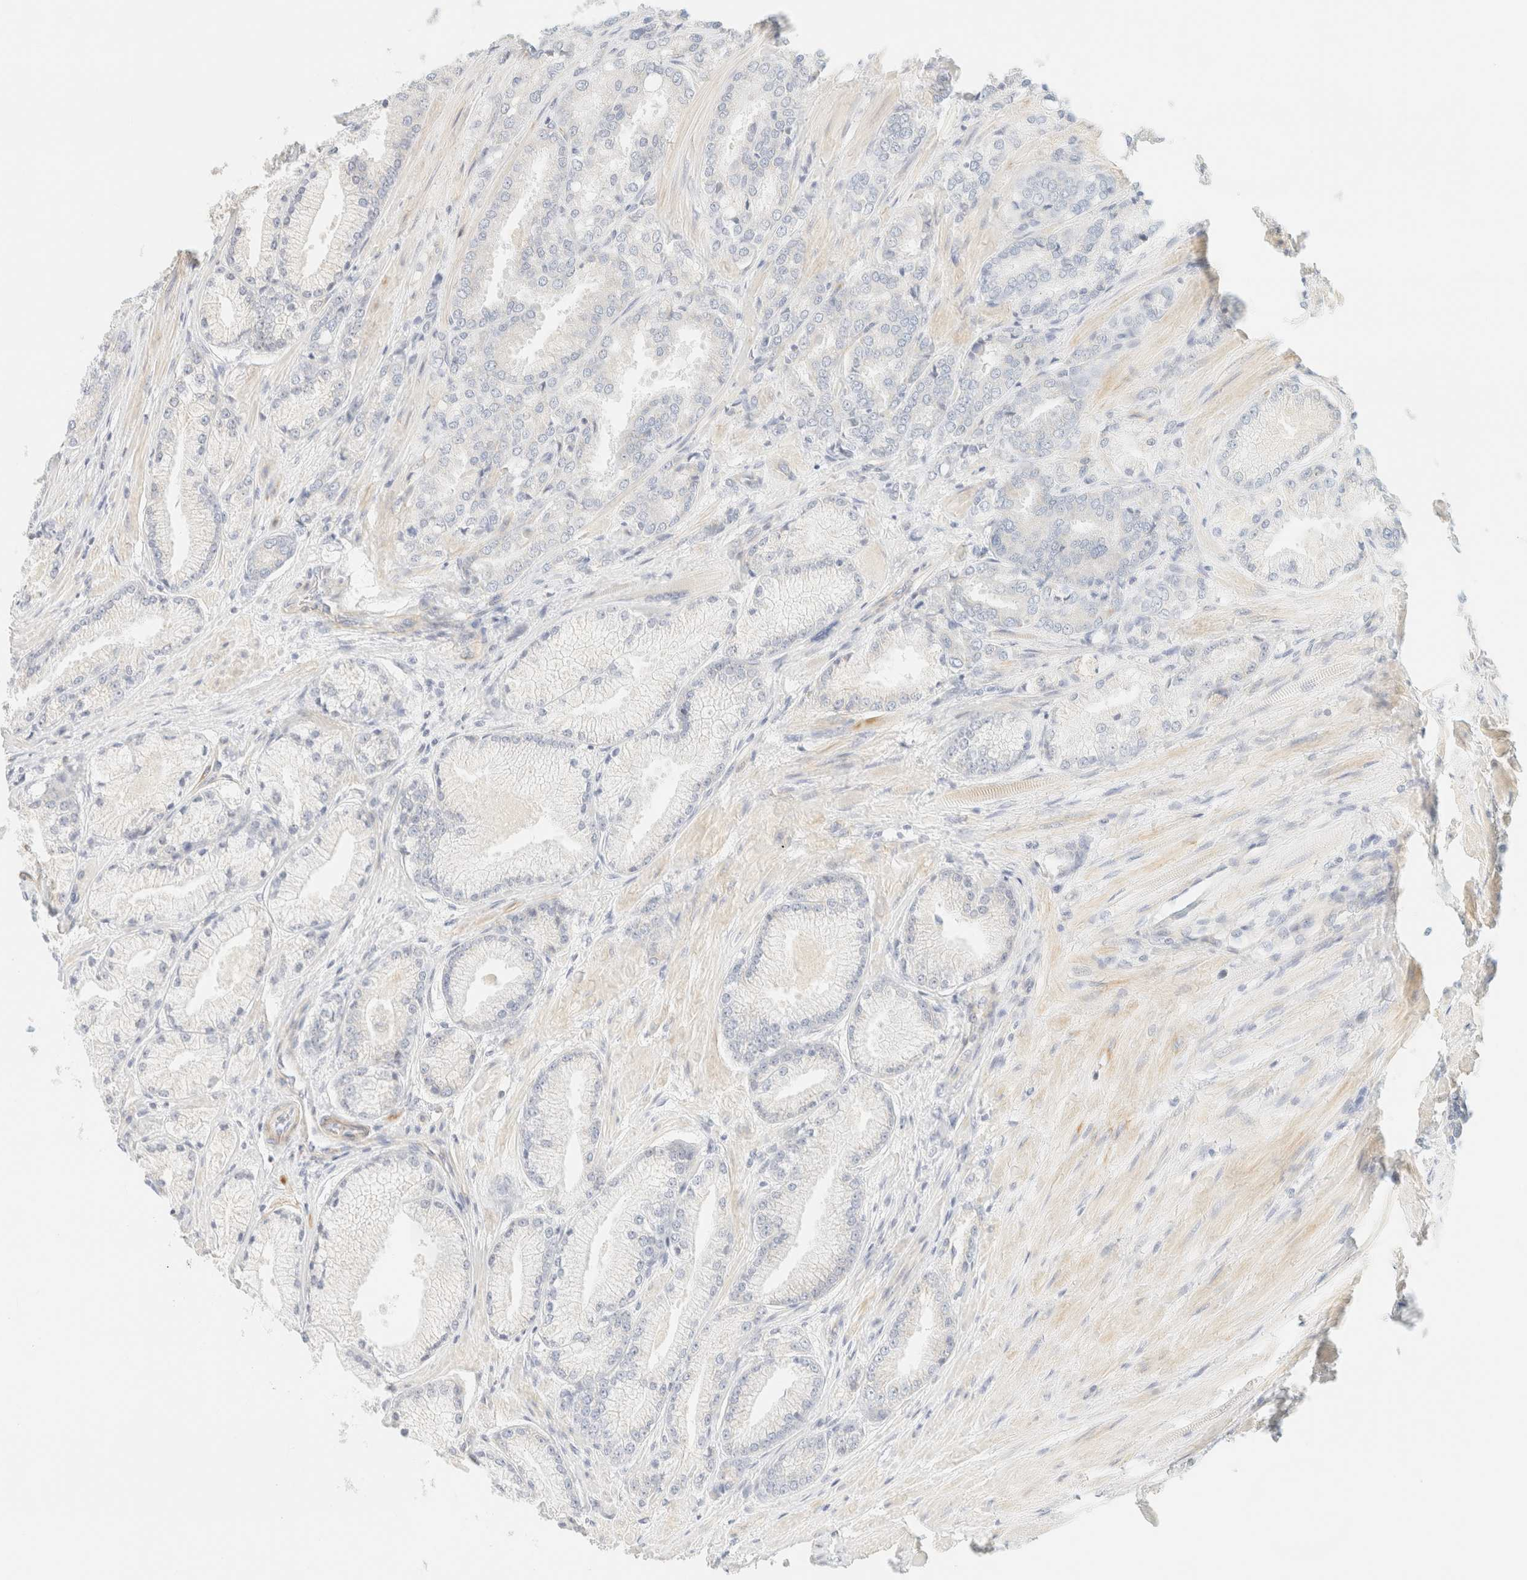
{"staining": {"intensity": "negative", "quantity": "none", "location": "none"}, "tissue": "prostate cancer", "cell_type": "Tumor cells", "image_type": "cancer", "snomed": [{"axis": "morphology", "description": "Adenocarcinoma, High grade"}, {"axis": "topography", "description": "Prostate"}], "caption": "Protein analysis of prostate high-grade adenocarcinoma shows no significant staining in tumor cells.", "gene": "MRM3", "patient": {"sex": "male", "age": 50}}